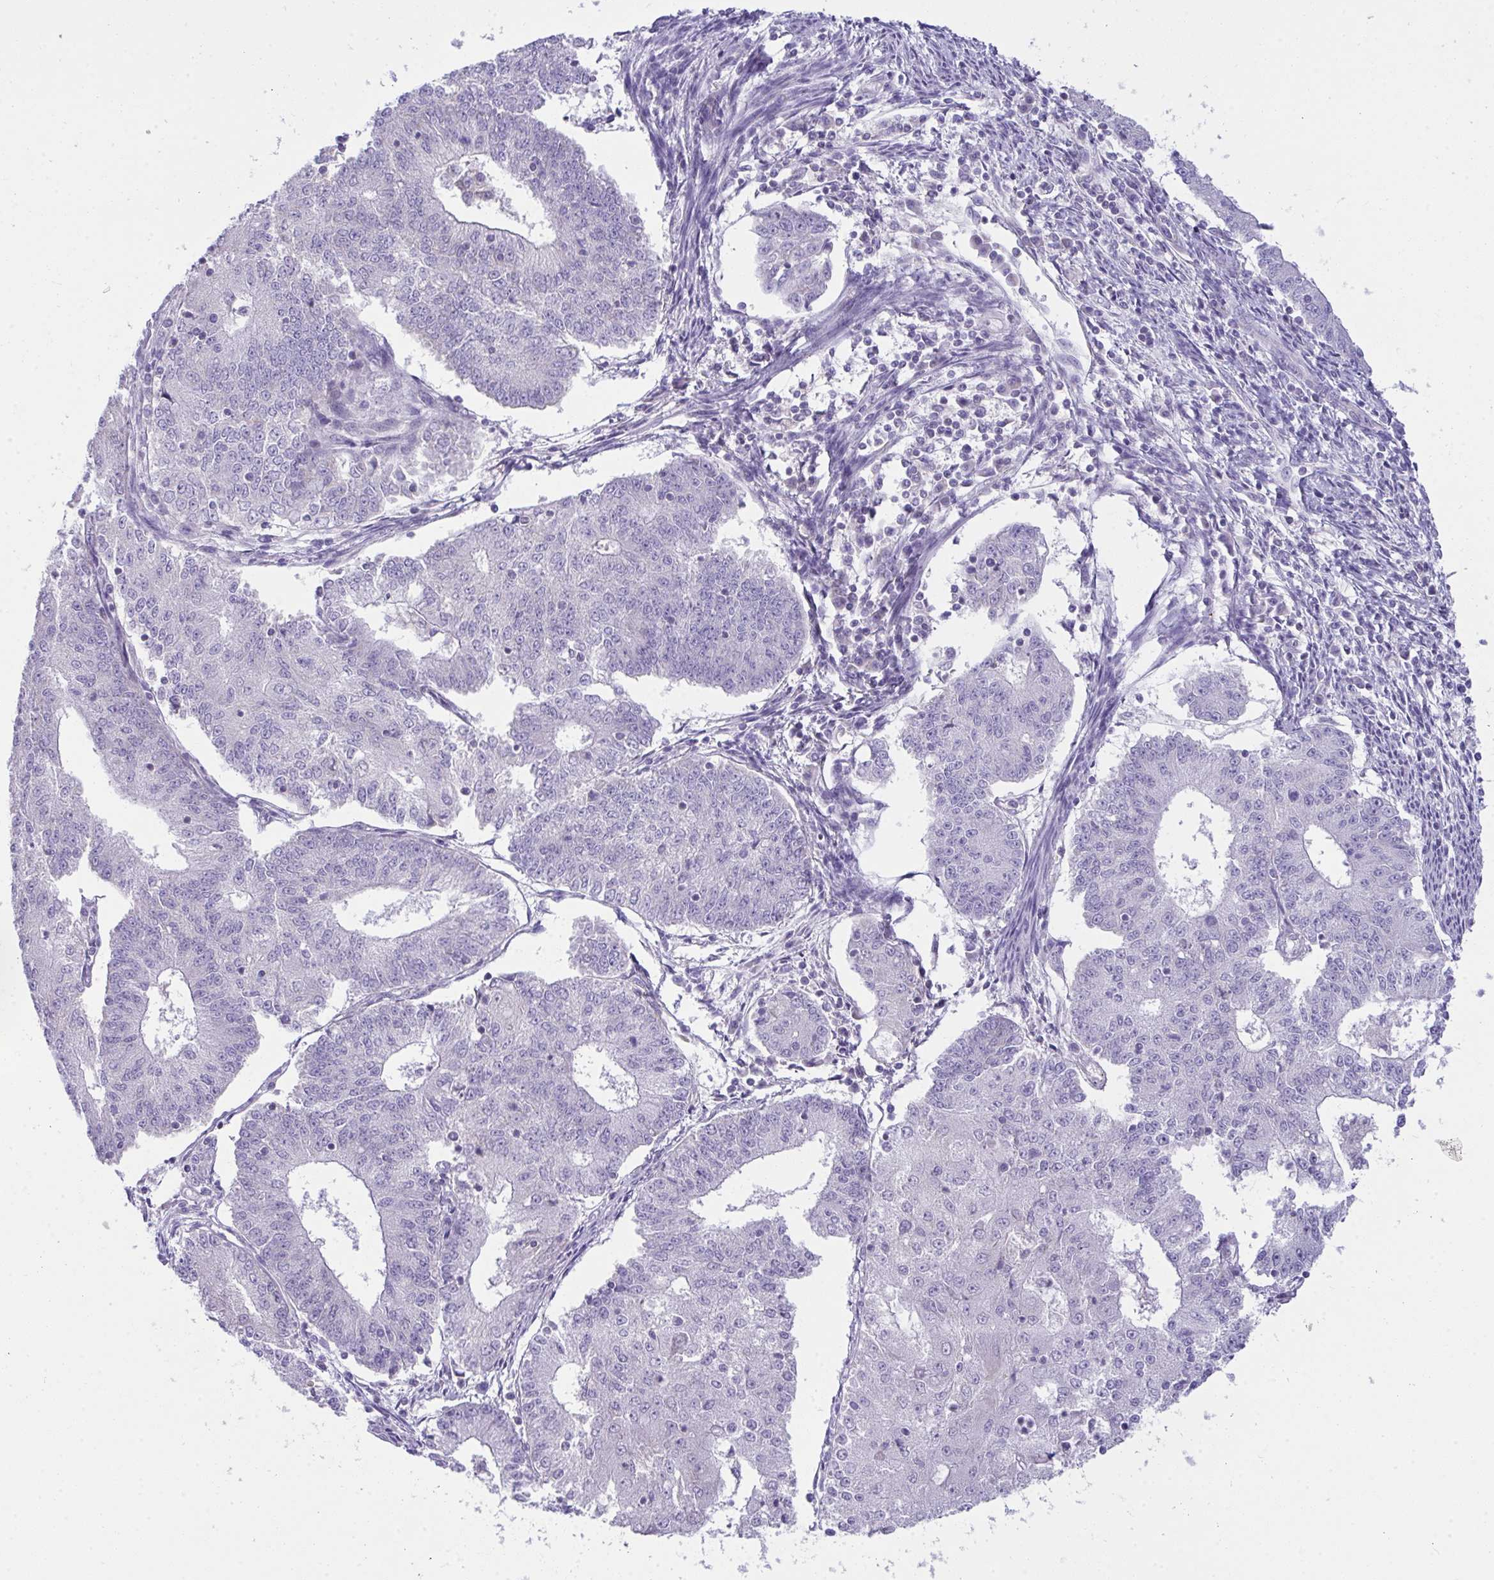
{"staining": {"intensity": "negative", "quantity": "none", "location": "none"}, "tissue": "endometrial cancer", "cell_type": "Tumor cells", "image_type": "cancer", "snomed": [{"axis": "morphology", "description": "Adenocarcinoma, NOS"}, {"axis": "topography", "description": "Endometrium"}], "caption": "Protein analysis of adenocarcinoma (endometrial) shows no significant staining in tumor cells. (DAB immunohistochemistry (IHC) with hematoxylin counter stain).", "gene": "PLA2G12B", "patient": {"sex": "female", "age": 56}}